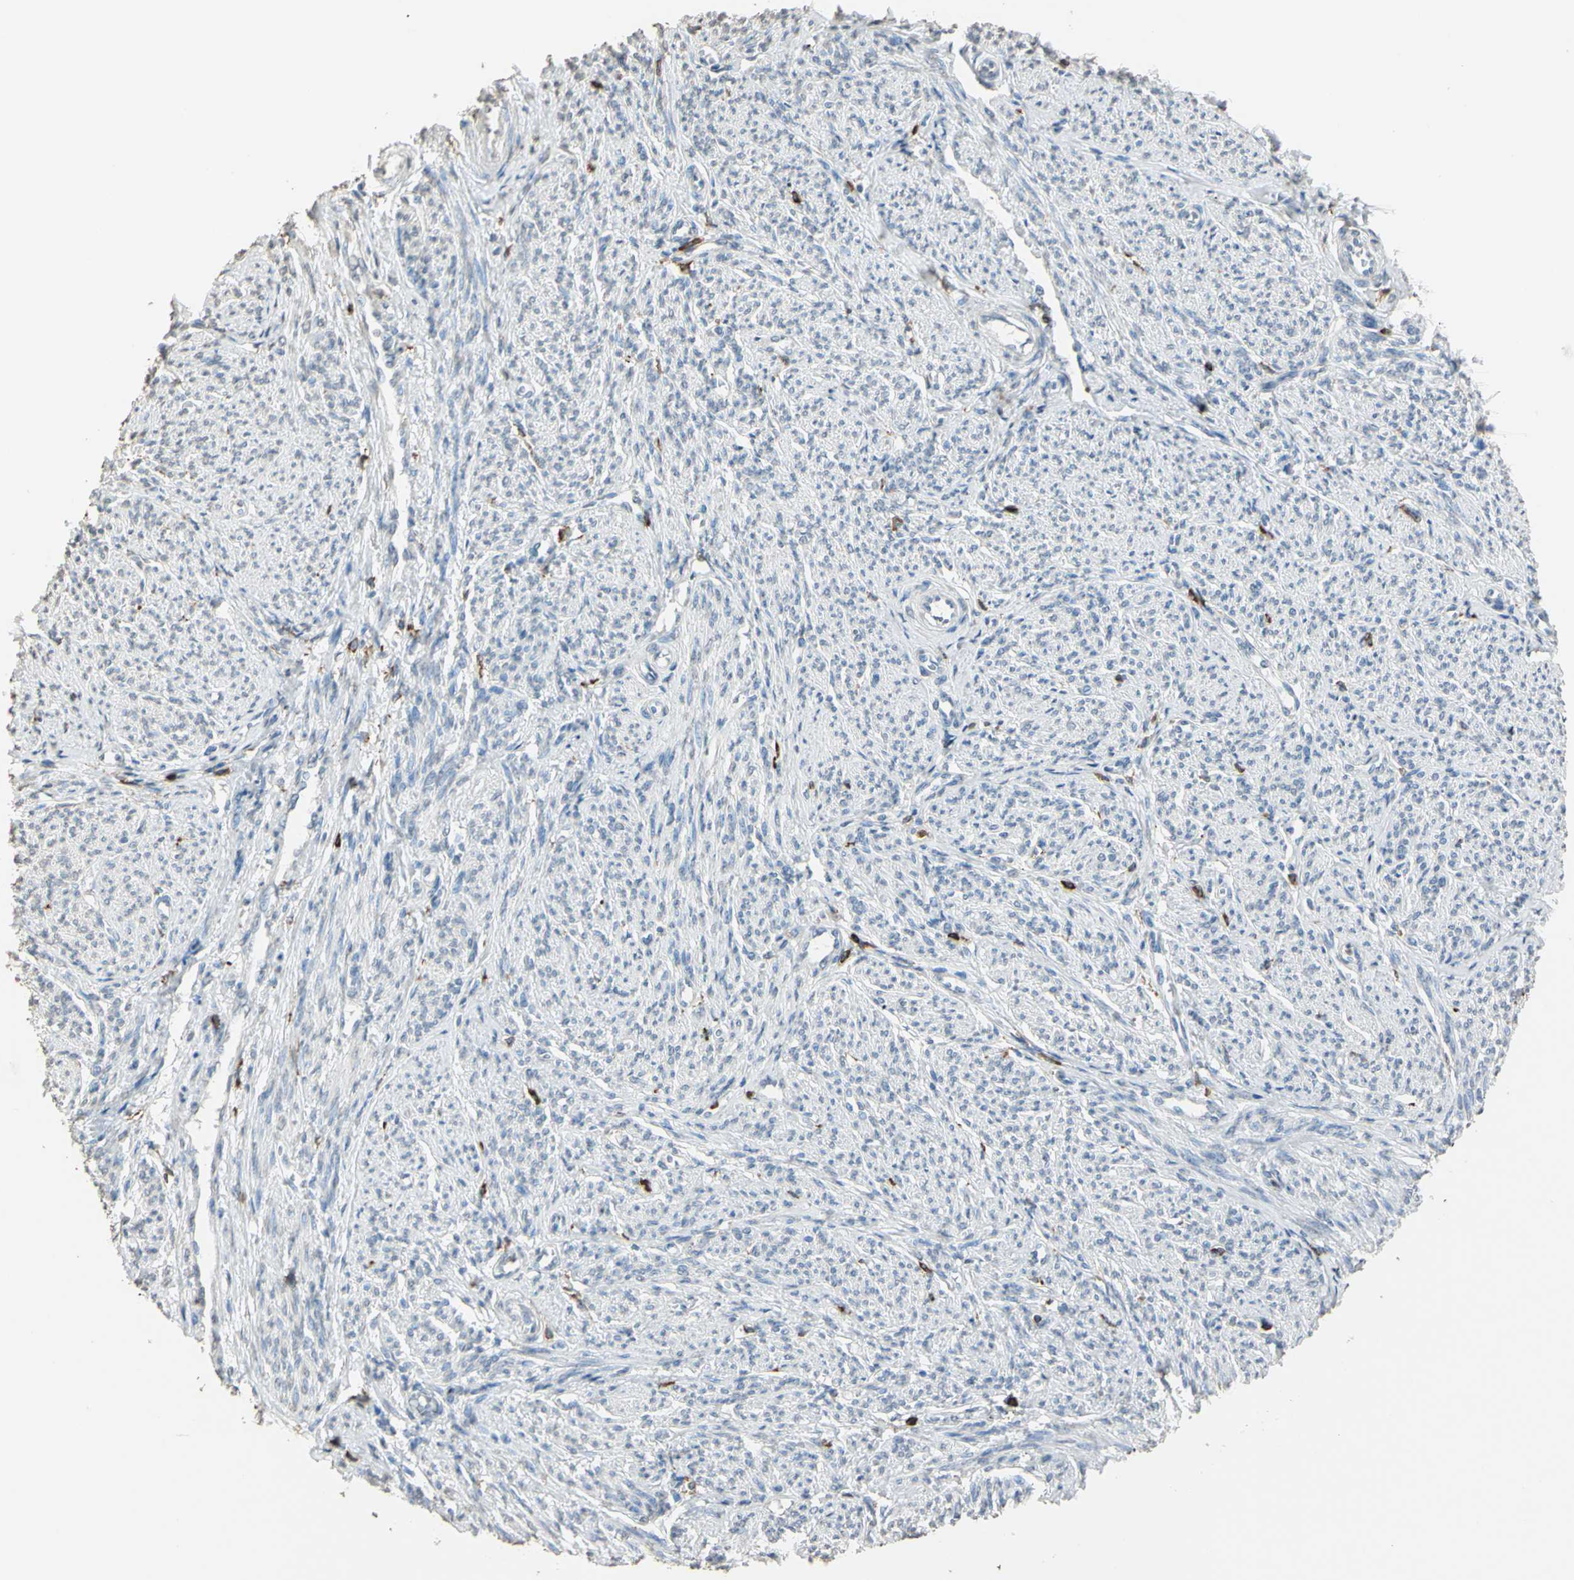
{"staining": {"intensity": "negative", "quantity": "none", "location": "none"}, "tissue": "smooth muscle", "cell_type": "Smooth muscle cells", "image_type": "normal", "snomed": [{"axis": "morphology", "description": "Normal tissue, NOS"}, {"axis": "topography", "description": "Smooth muscle"}], "caption": "Micrograph shows no protein staining in smooth muscle cells of unremarkable smooth muscle. Brightfield microscopy of immunohistochemistry stained with DAB (3,3'-diaminobenzidine) (brown) and hematoxylin (blue), captured at high magnification.", "gene": "PSTPIP1", "patient": {"sex": "female", "age": 65}}